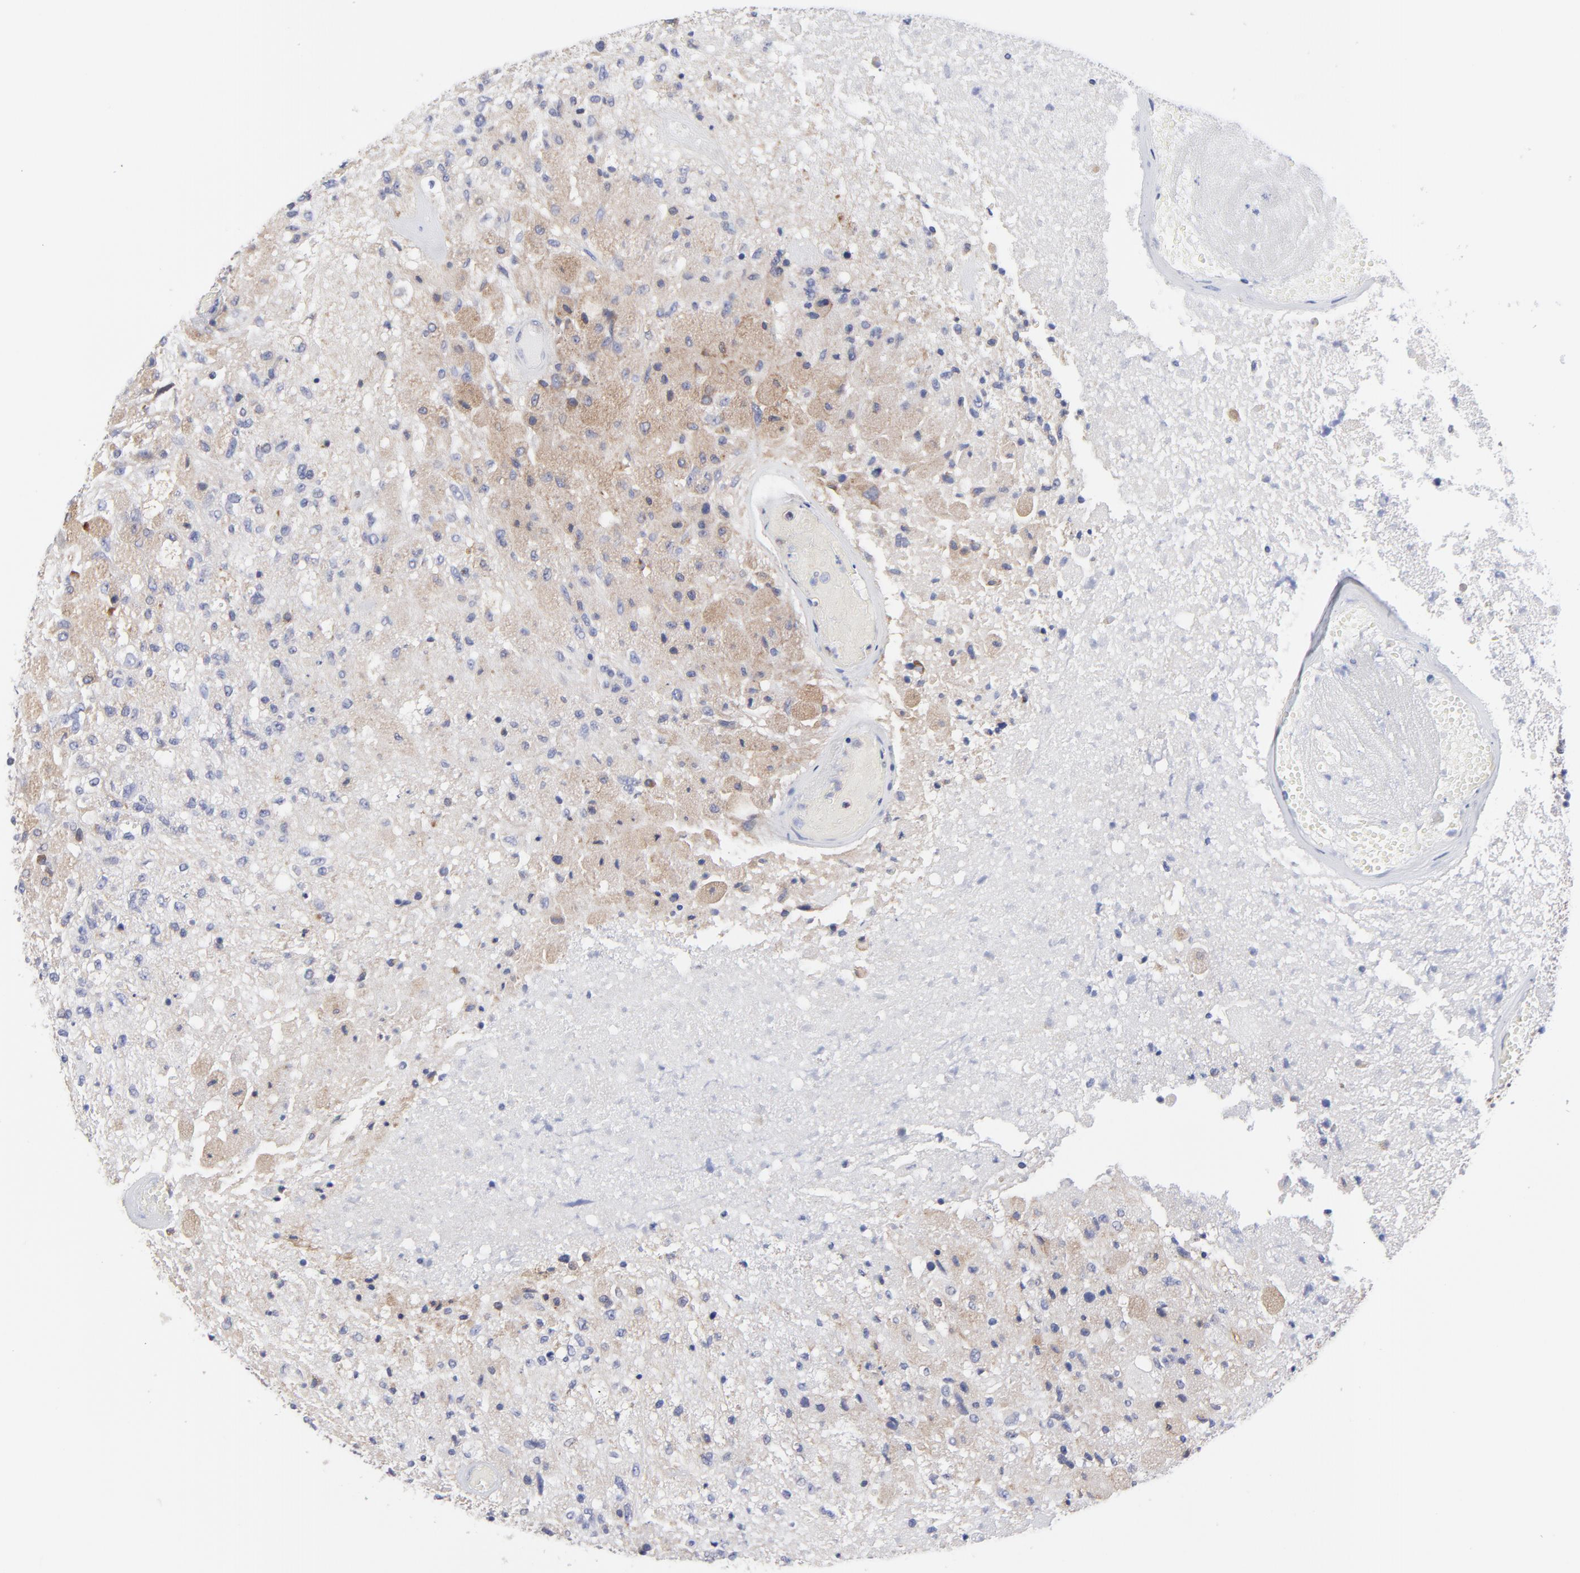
{"staining": {"intensity": "weak", "quantity": "<25%", "location": "cytoplasmic/membranous"}, "tissue": "glioma", "cell_type": "Tumor cells", "image_type": "cancer", "snomed": [{"axis": "morphology", "description": "Normal tissue, NOS"}, {"axis": "morphology", "description": "Glioma, malignant, High grade"}, {"axis": "topography", "description": "Cerebral cortex"}], "caption": "This is an immunohistochemistry micrograph of glioma. There is no expression in tumor cells.", "gene": "MOSPD2", "patient": {"sex": "male", "age": 77}}